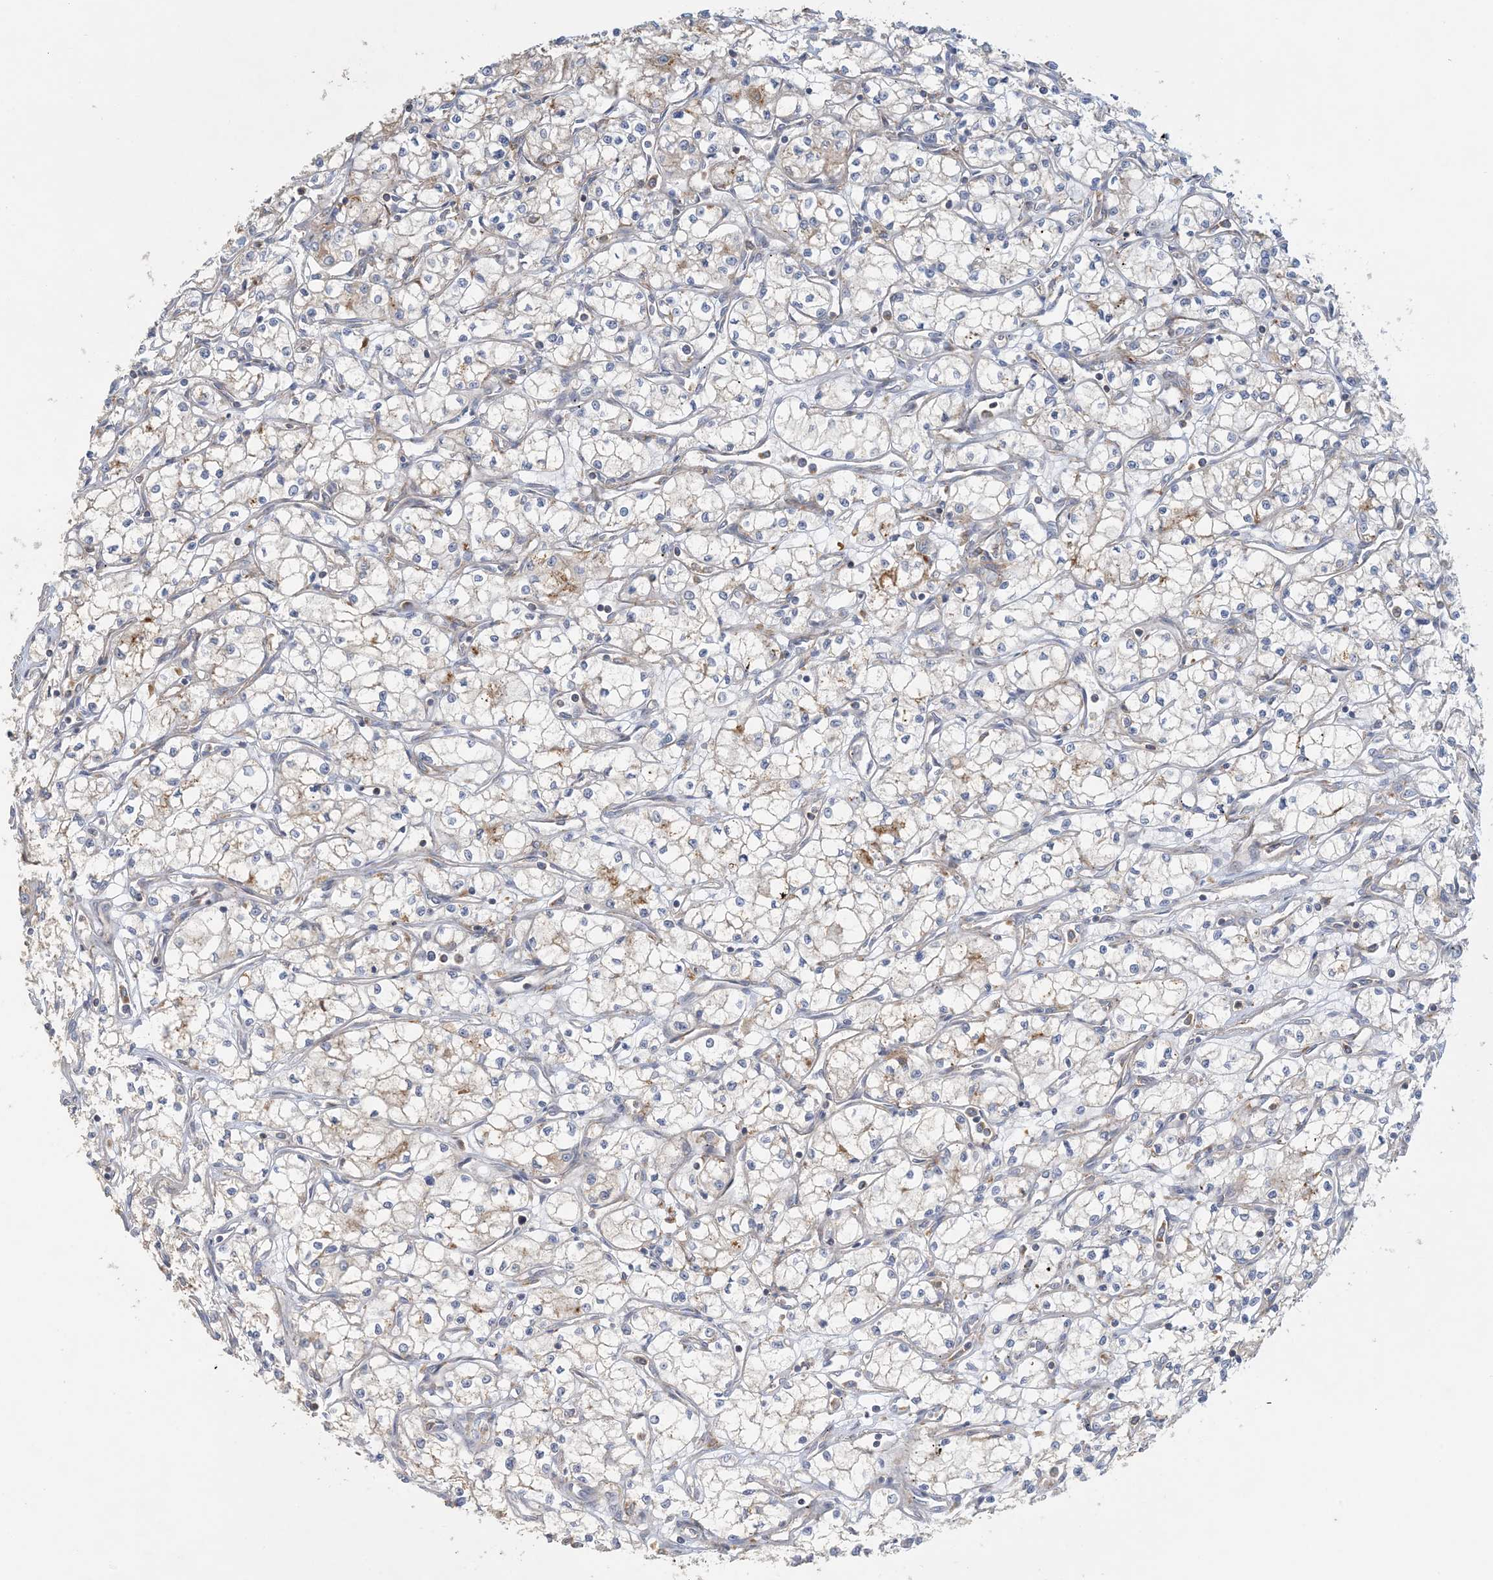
{"staining": {"intensity": "weak", "quantity": "<25%", "location": "cytoplasmic/membranous"}, "tissue": "renal cancer", "cell_type": "Tumor cells", "image_type": "cancer", "snomed": [{"axis": "morphology", "description": "Adenocarcinoma, NOS"}, {"axis": "topography", "description": "Kidney"}], "caption": "DAB immunohistochemical staining of human renal cancer exhibits no significant positivity in tumor cells.", "gene": "SPPL2A", "patient": {"sex": "male", "age": 59}}